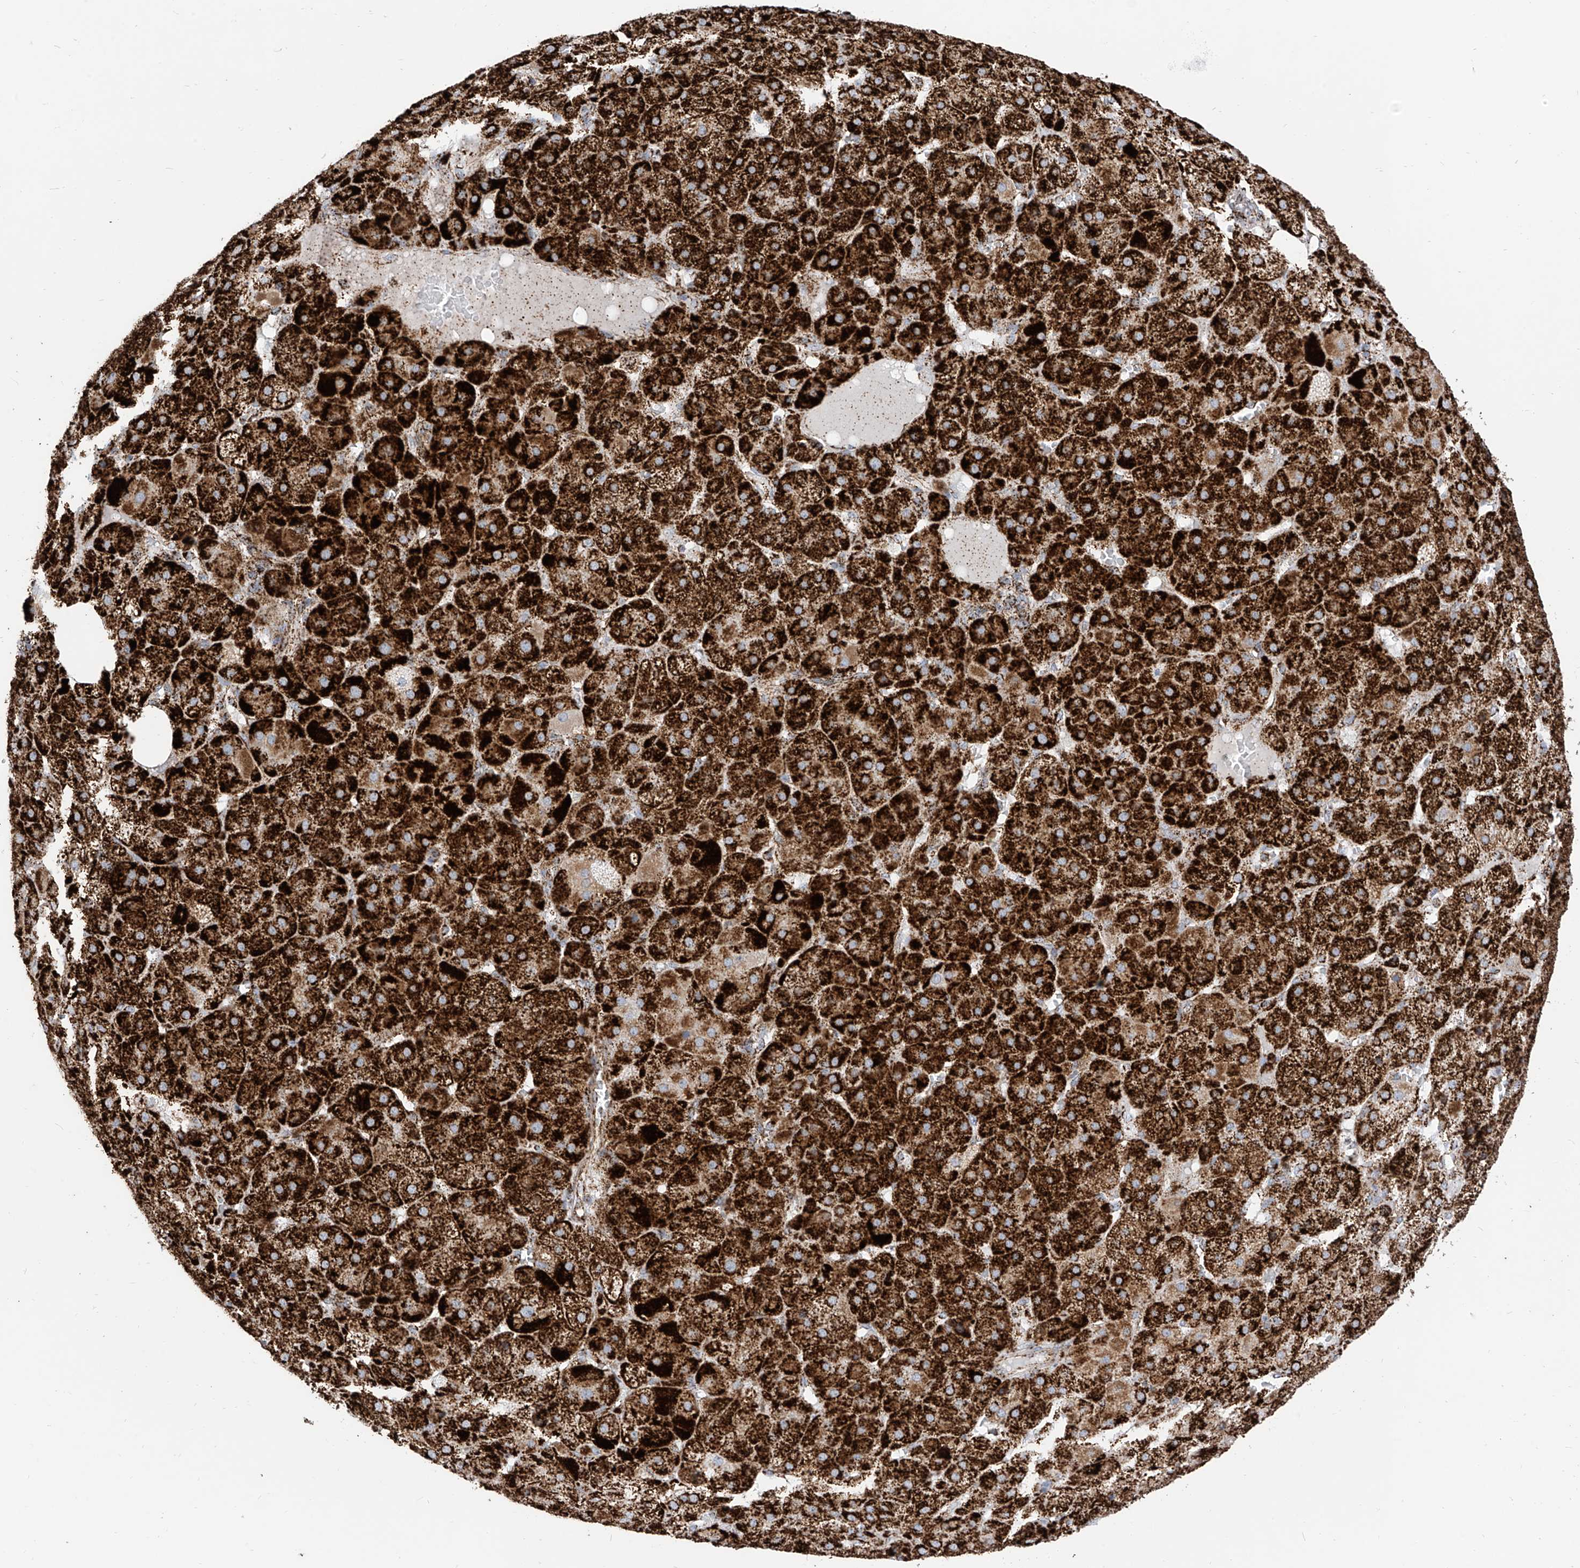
{"staining": {"intensity": "strong", "quantity": ">75%", "location": "cytoplasmic/membranous"}, "tissue": "adrenal gland", "cell_type": "Glandular cells", "image_type": "normal", "snomed": [{"axis": "morphology", "description": "Normal tissue, NOS"}, {"axis": "topography", "description": "Adrenal gland"}], "caption": "IHC image of normal adrenal gland: adrenal gland stained using immunohistochemistry shows high levels of strong protein expression localized specifically in the cytoplasmic/membranous of glandular cells, appearing as a cytoplasmic/membranous brown color.", "gene": "COX5B", "patient": {"sex": "female", "age": 57}}